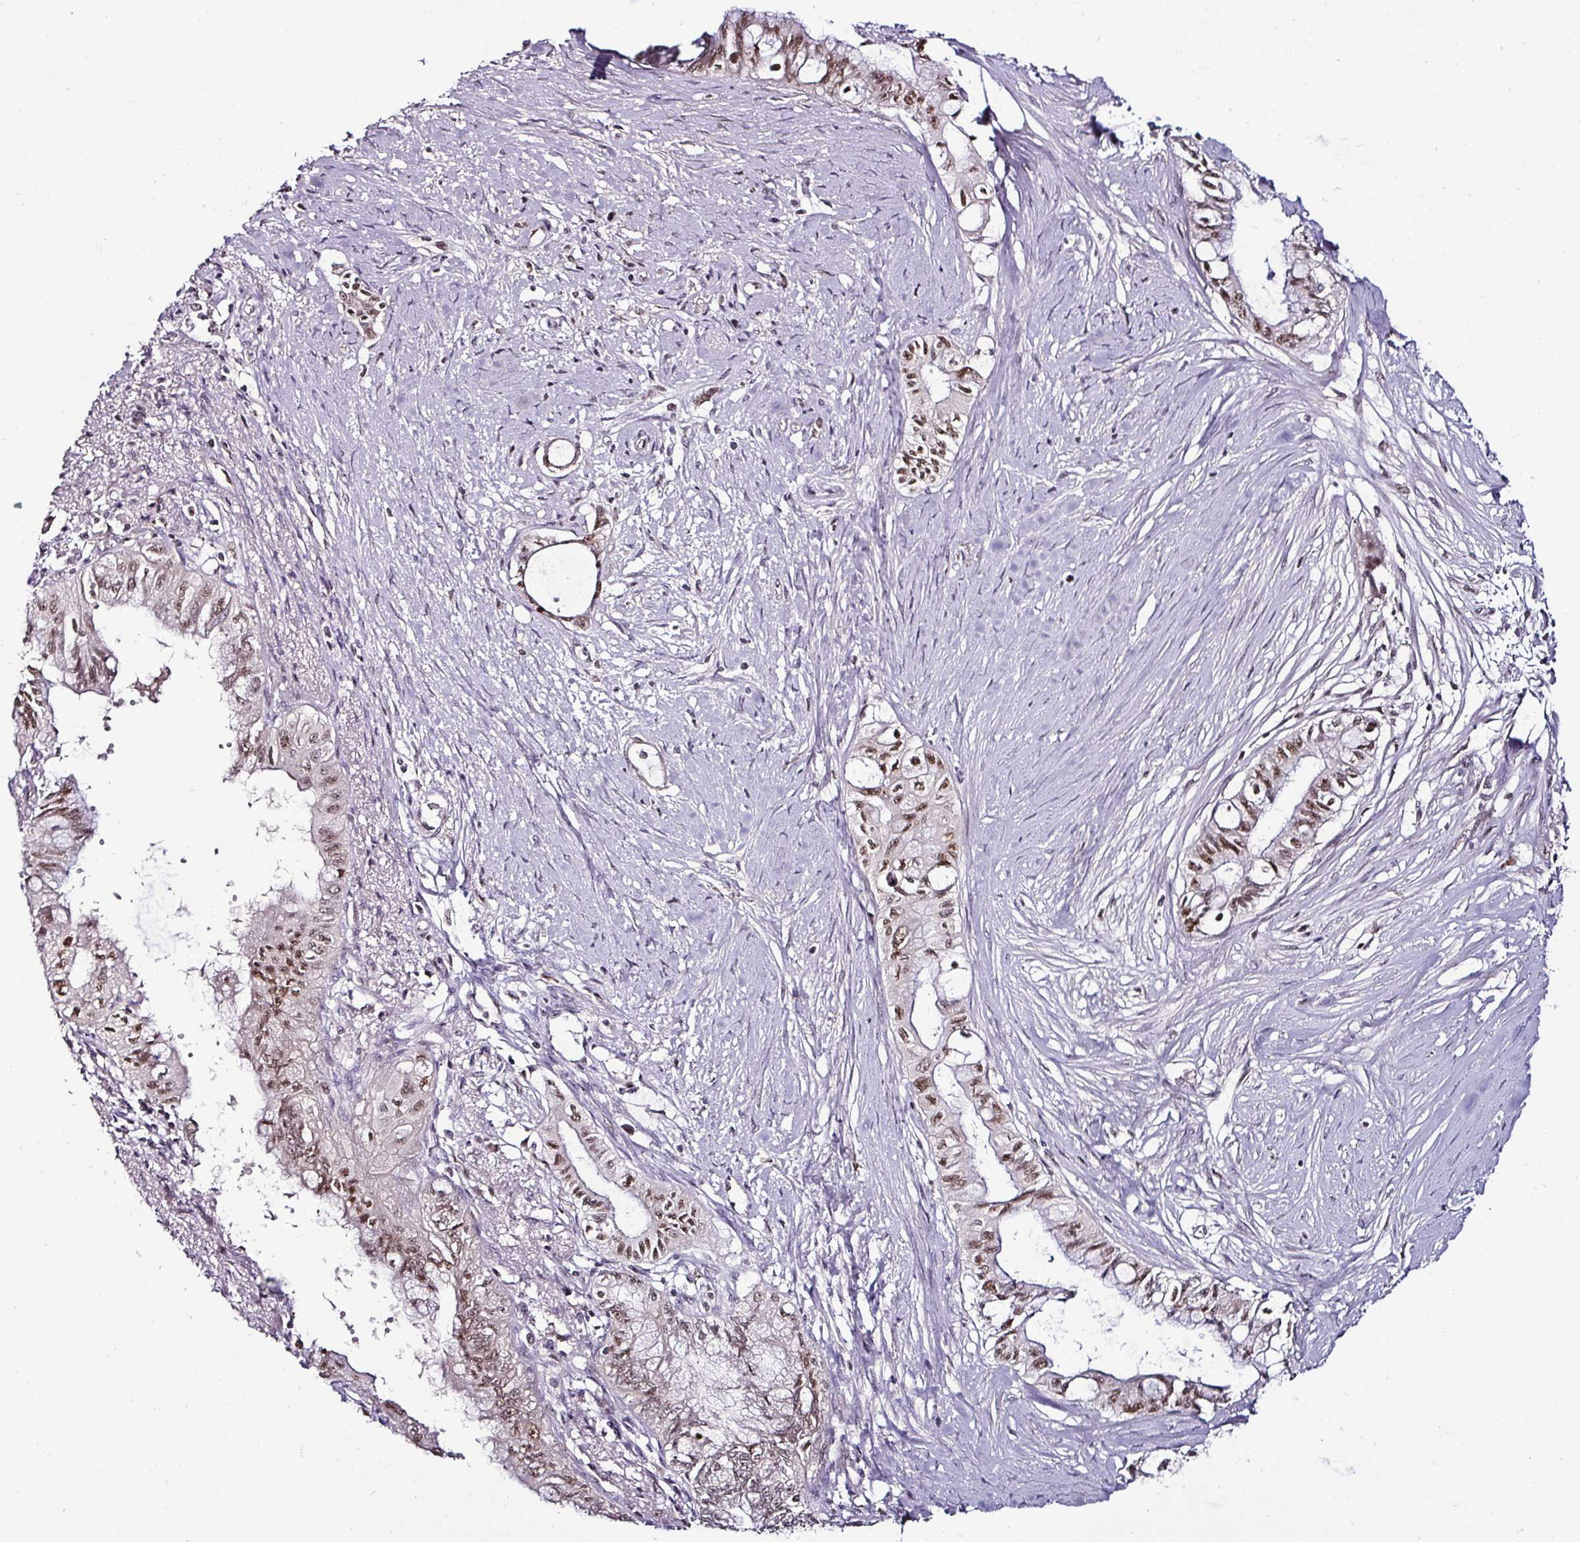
{"staining": {"intensity": "moderate", "quantity": ">75%", "location": "nuclear"}, "tissue": "pancreatic cancer", "cell_type": "Tumor cells", "image_type": "cancer", "snomed": [{"axis": "morphology", "description": "Adenocarcinoma, NOS"}, {"axis": "topography", "description": "Pancreas"}], "caption": "Immunohistochemistry (IHC) micrograph of adenocarcinoma (pancreatic) stained for a protein (brown), which exhibits medium levels of moderate nuclear staining in approximately >75% of tumor cells.", "gene": "KLF16", "patient": {"sex": "male", "age": 71}}